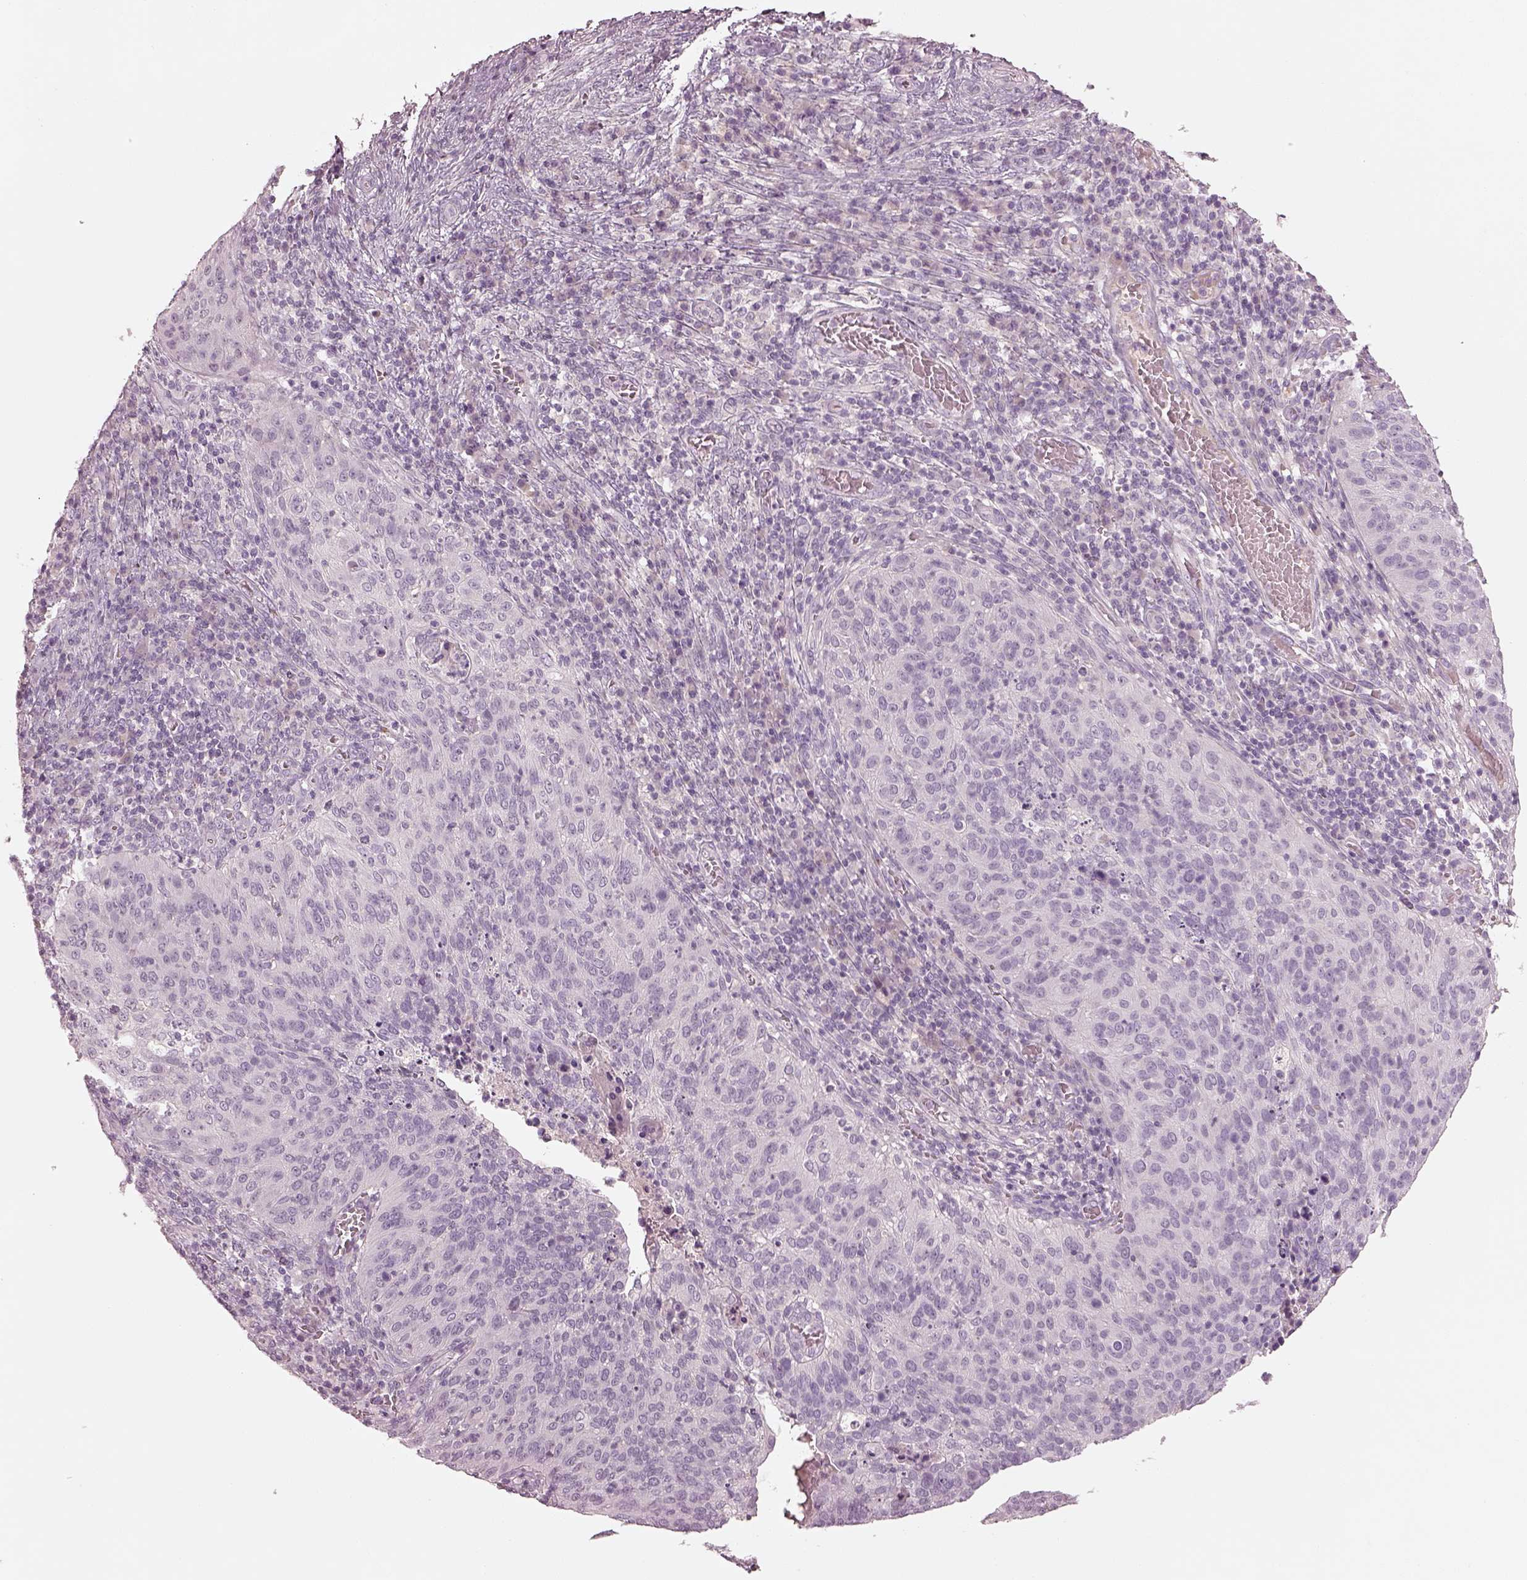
{"staining": {"intensity": "negative", "quantity": "none", "location": "none"}, "tissue": "cervical cancer", "cell_type": "Tumor cells", "image_type": "cancer", "snomed": [{"axis": "morphology", "description": "Squamous cell carcinoma, NOS"}, {"axis": "topography", "description": "Cervix"}], "caption": "Micrograph shows no protein staining in tumor cells of cervical squamous cell carcinoma tissue.", "gene": "SPATA6L", "patient": {"sex": "female", "age": 39}}